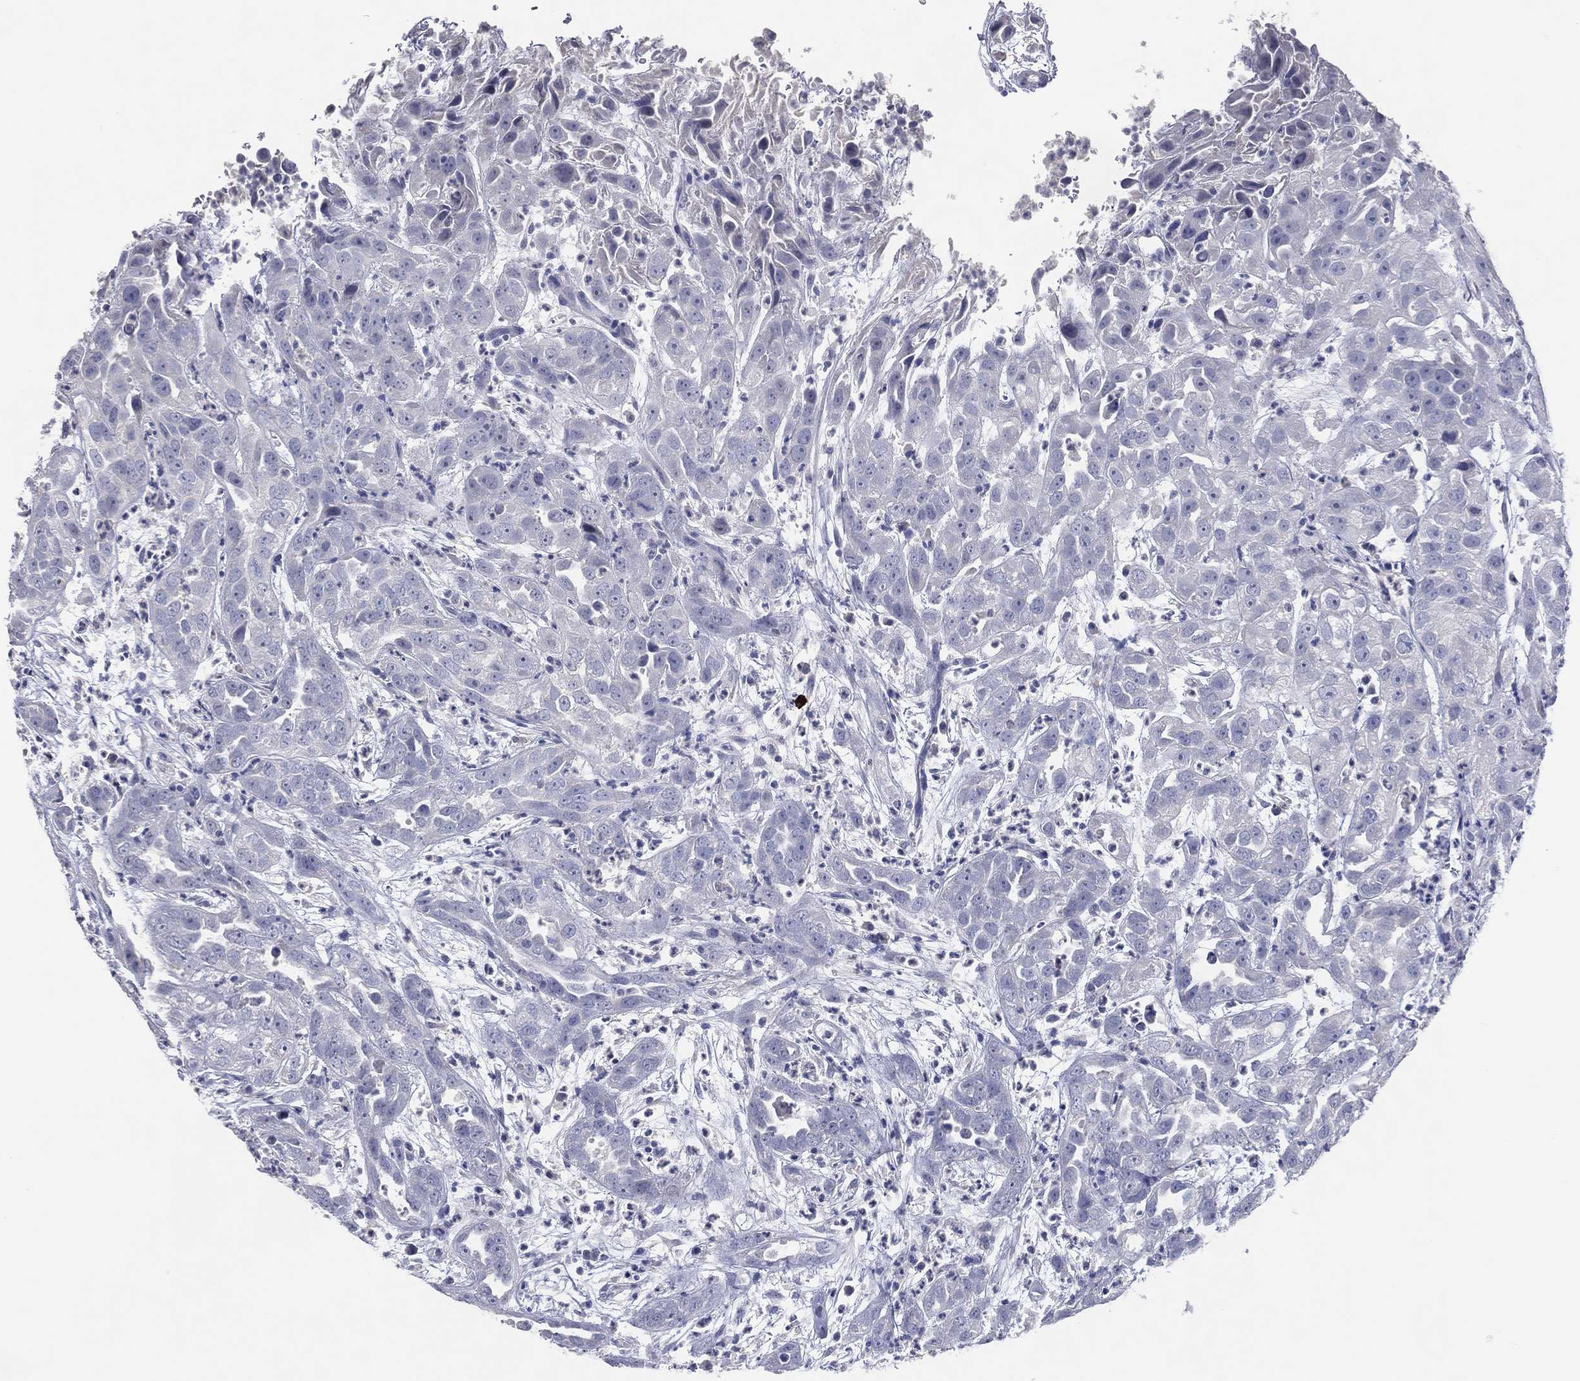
{"staining": {"intensity": "negative", "quantity": "none", "location": "none"}, "tissue": "urothelial cancer", "cell_type": "Tumor cells", "image_type": "cancer", "snomed": [{"axis": "morphology", "description": "Urothelial carcinoma, High grade"}, {"axis": "topography", "description": "Urinary bladder"}], "caption": "Tumor cells are negative for brown protein staining in urothelial cancer.", "gene": "DNAH6", "patient": {"sex": "female", "age": 41}}